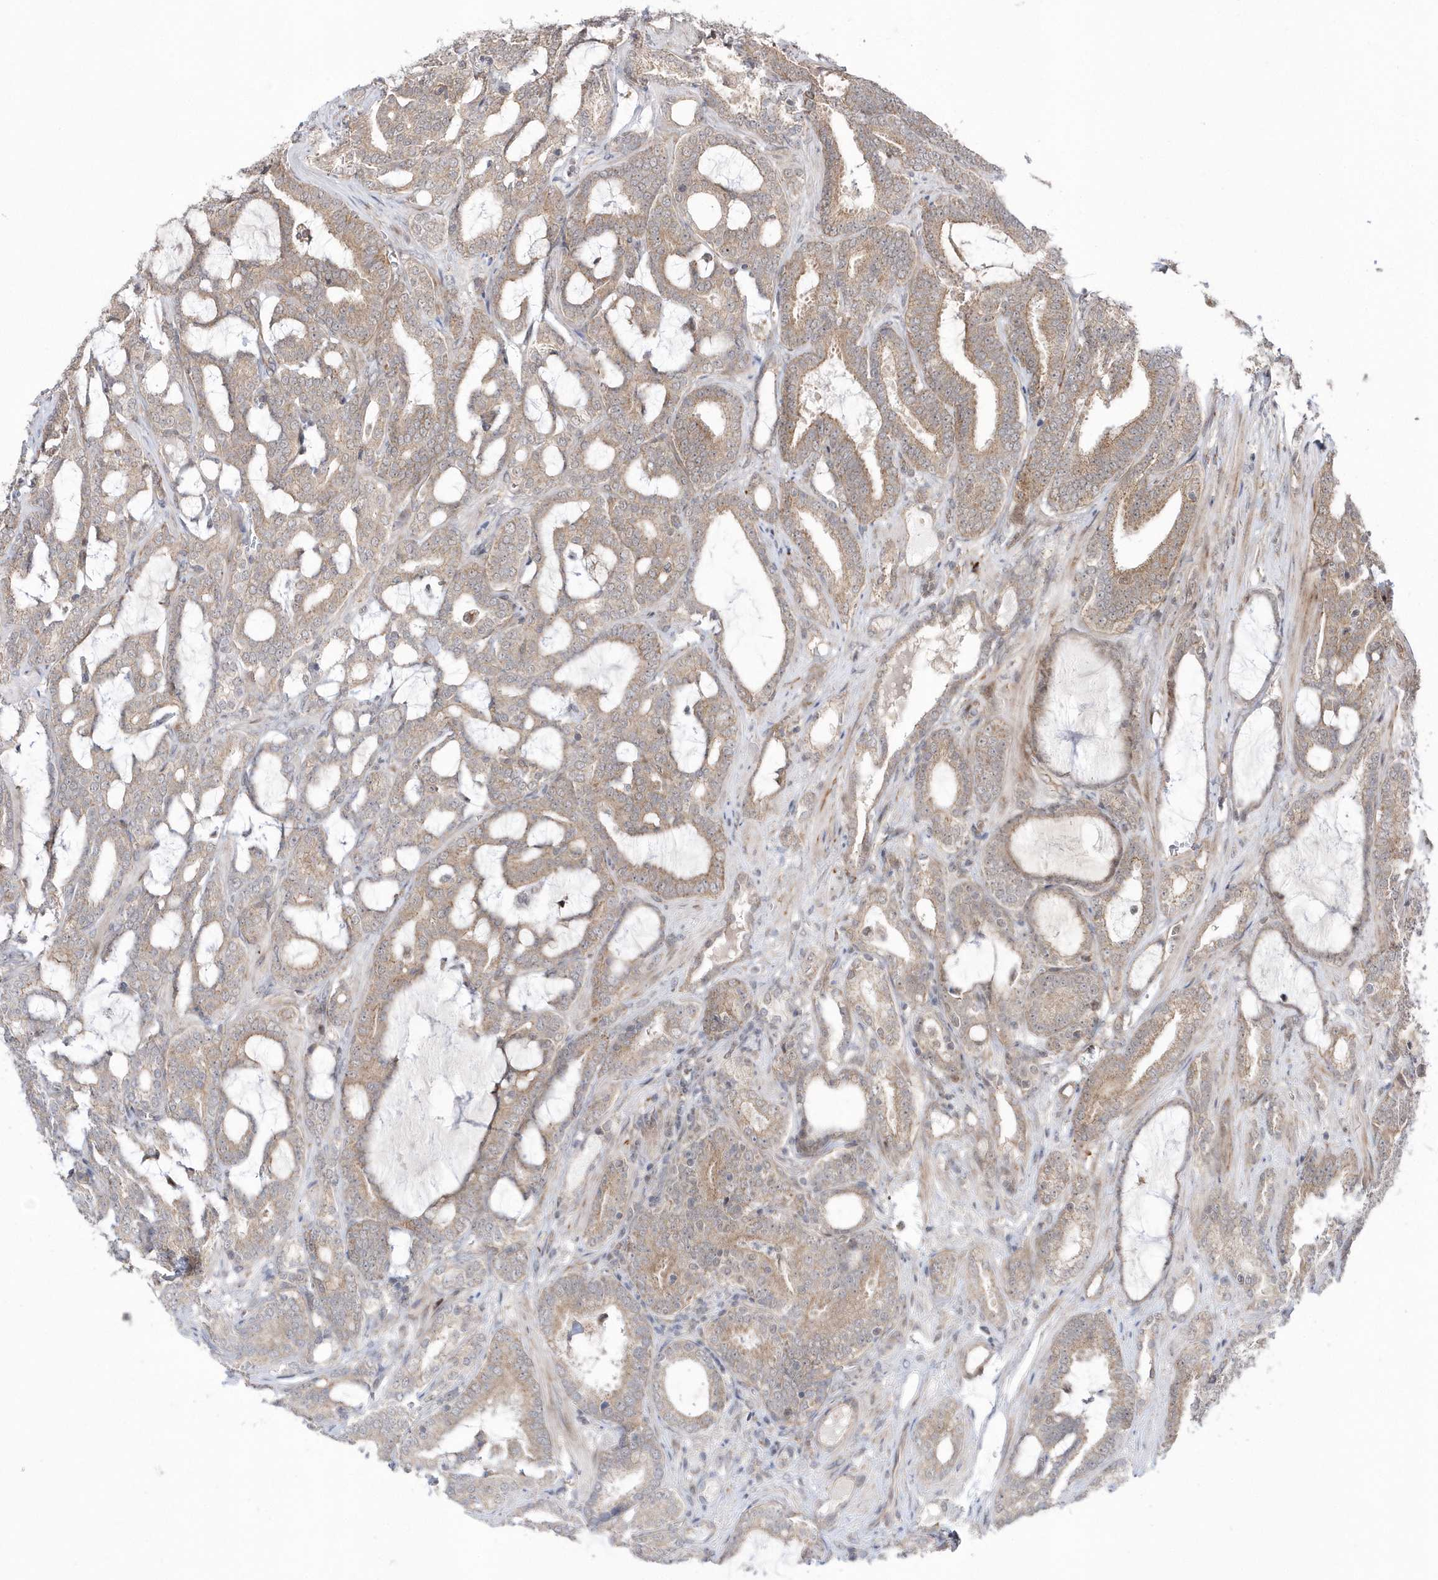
{"staining": {"intensity": "moderate", "quantity": "25%-75%", "location": "cytoplasmic/membranous"}, "tissue": "prostate cancer", "cell_type": "Tumor cells", "image_type": "cancer", "snomed": [{"axis": "morphology", "description": "Adenocarcinoma, High grade"}, {"axis": "topography", "description": "Prostate and seminal vesicle, NOS"}], "caption": "About 25%-75% of tumor cells in prostate cancer (high-grade adenocarcinoma) show moderate cytoplasmic/membranous protein positivity as visualized by brown immunohistochemical staining.", "gene": "DALRD3", "patient": {"sex": "male", "age": 67}}